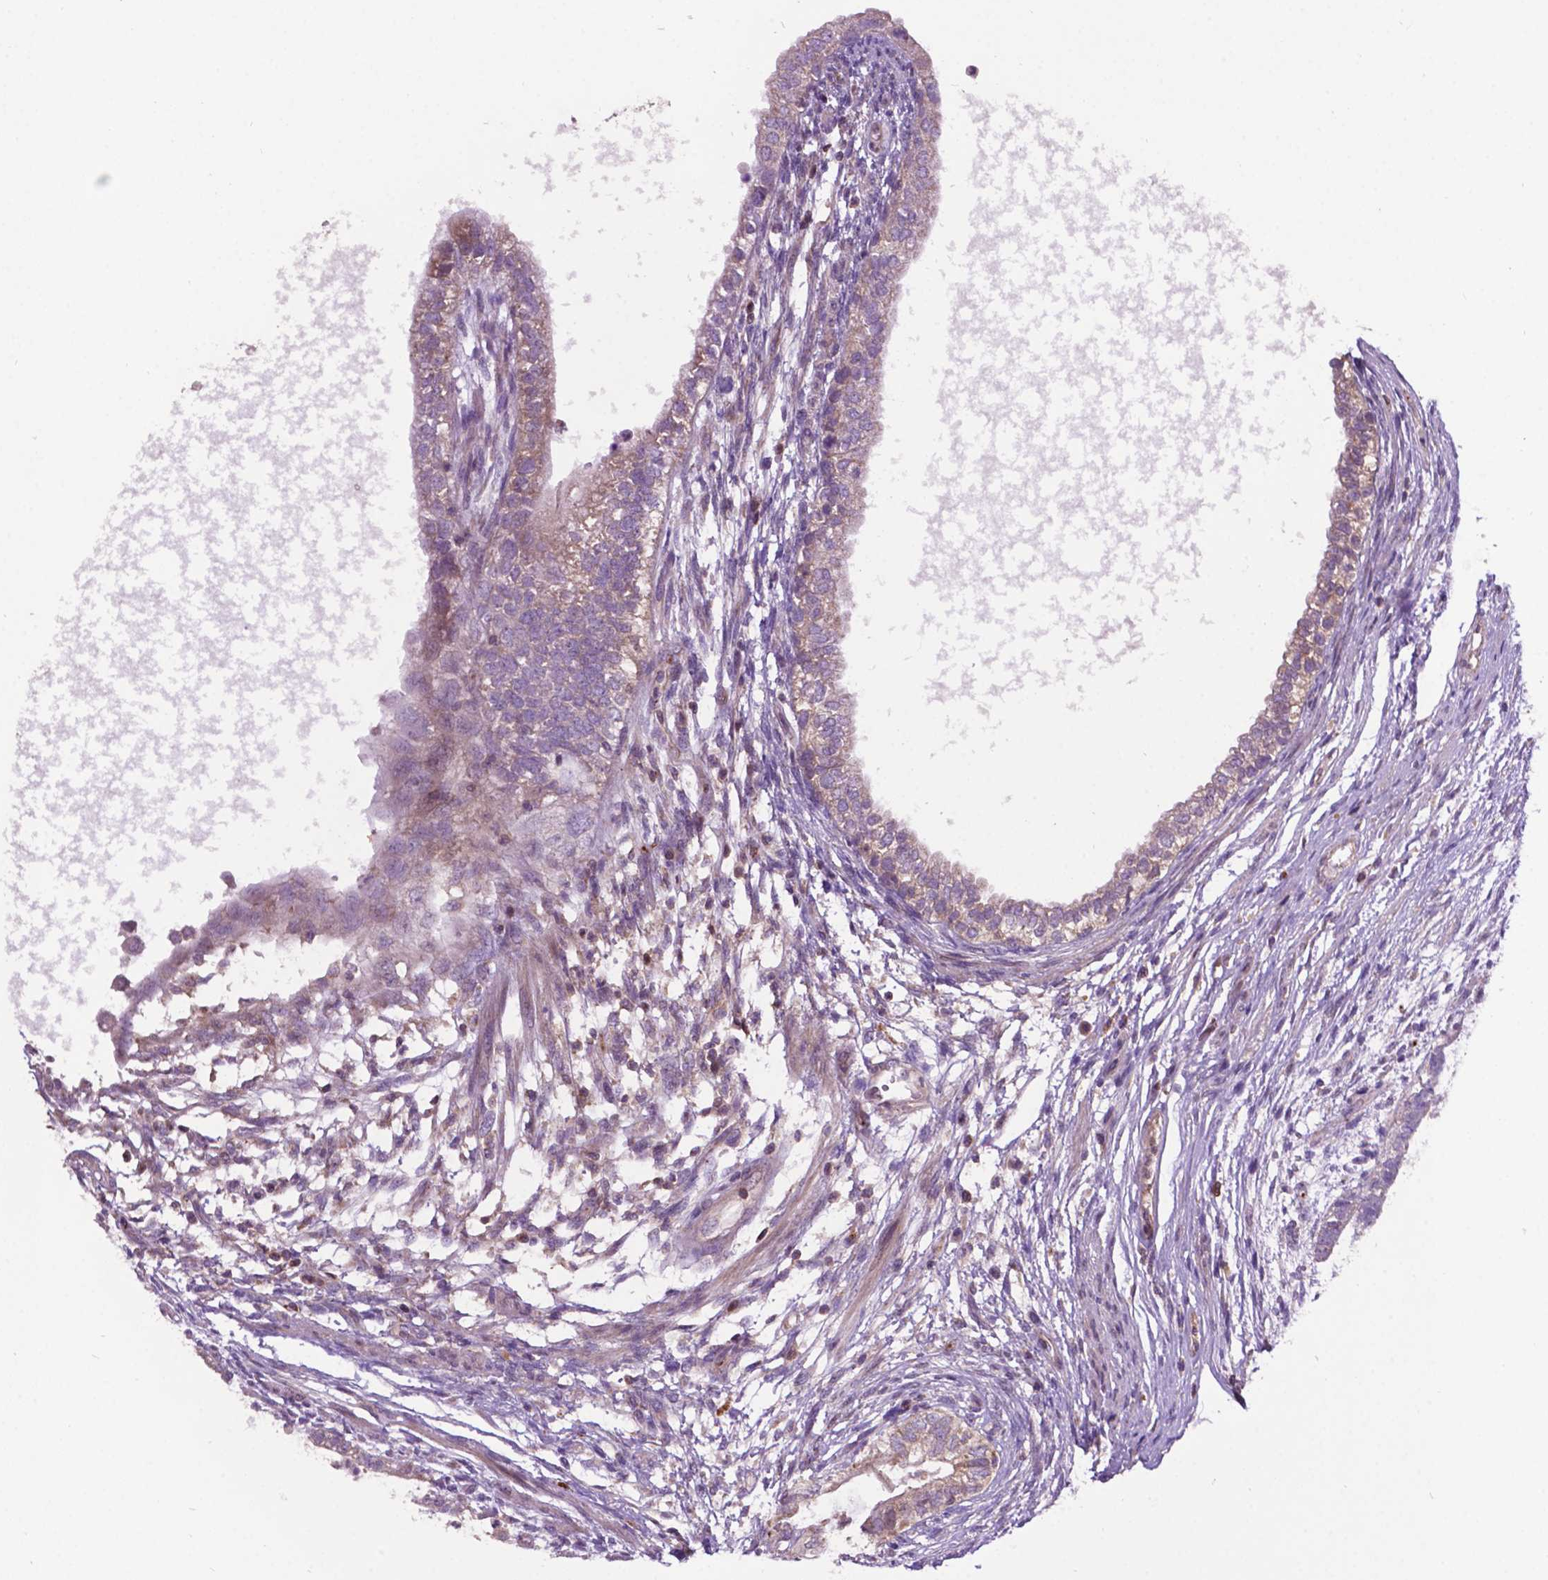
{"staining": {"intensity": "weak", "quantity": "<25%", "location": "cytoplasmic/membranous"}, "tissue": "testis cancer", "cell_type": "Tumor cells", "image_type": "cancer", "snomed": [{"axis": "morphology", "description": "Carcinoma, Embryonal, NOS"}, {"axis": "topography", "description": "Testis"}], "caption": "High power microscopy image of an IHC histopathology image of embryonal carcinoma (testis), revealing no significant staining in tumor cells.", "gene": "SPNS2", "patient": {"sex": "male", "age": 26}}